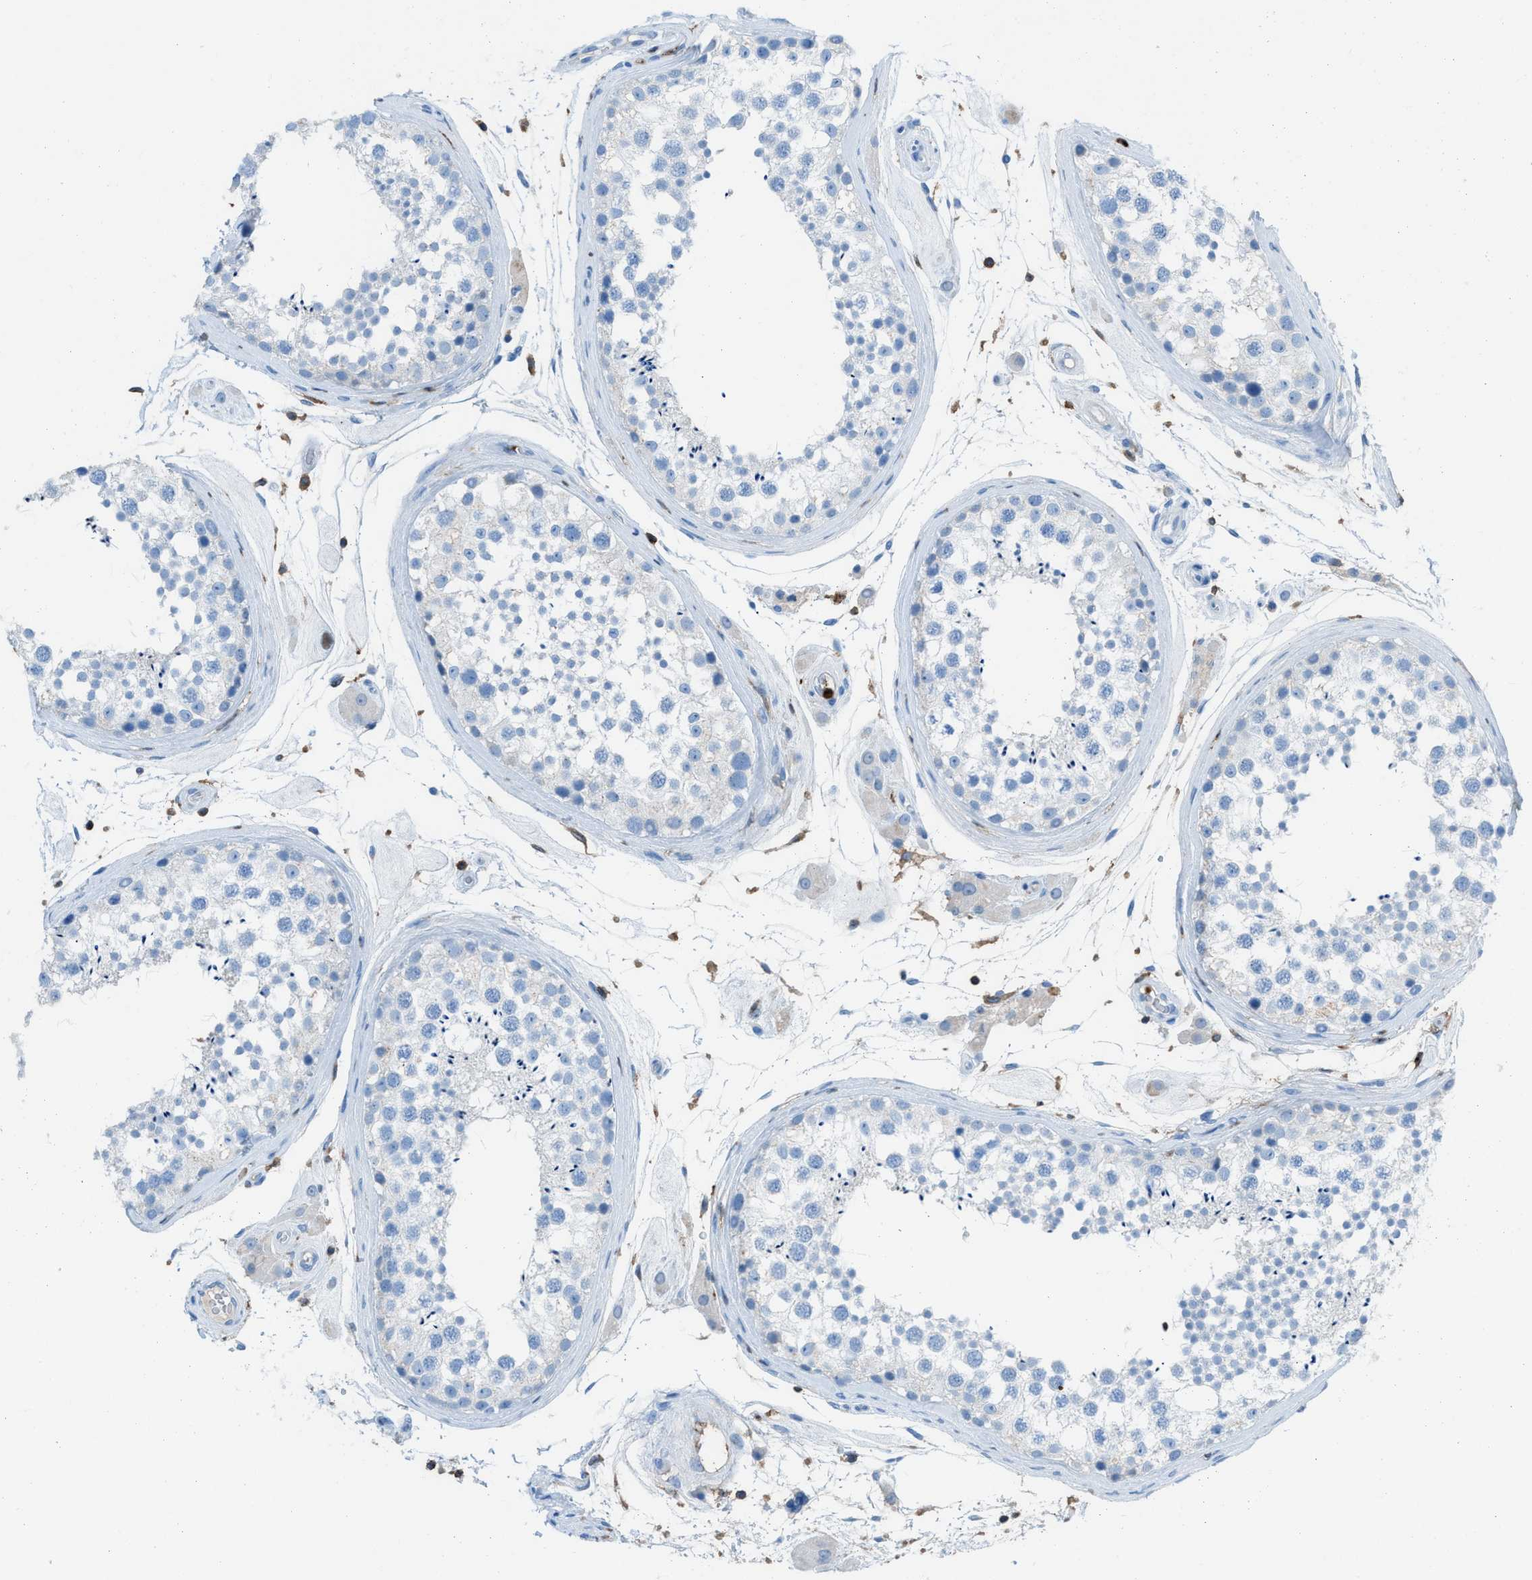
{"staining": {"intensity": "negative", "quantity": "none", "location": "none"}, "tissue": "testis", "cell_type": "Cells in seminiferous ducts", "image_type": "normal", "snomed": [{"axis": "morphology", "description": "Normal tissue, NOS"}, {"axis": "topography", "description": "Testis"}], "caption": "IHC photomicrograph of unremarkable testis: human testis stained with DAB displays no significant protein expression in cells in seminiferous ducts. (Immunohistochemistry (ihc), brightfield microscopy, high magnification).", "gene": "ITGB2", "patient": {"sex": "male", "age": 46}}